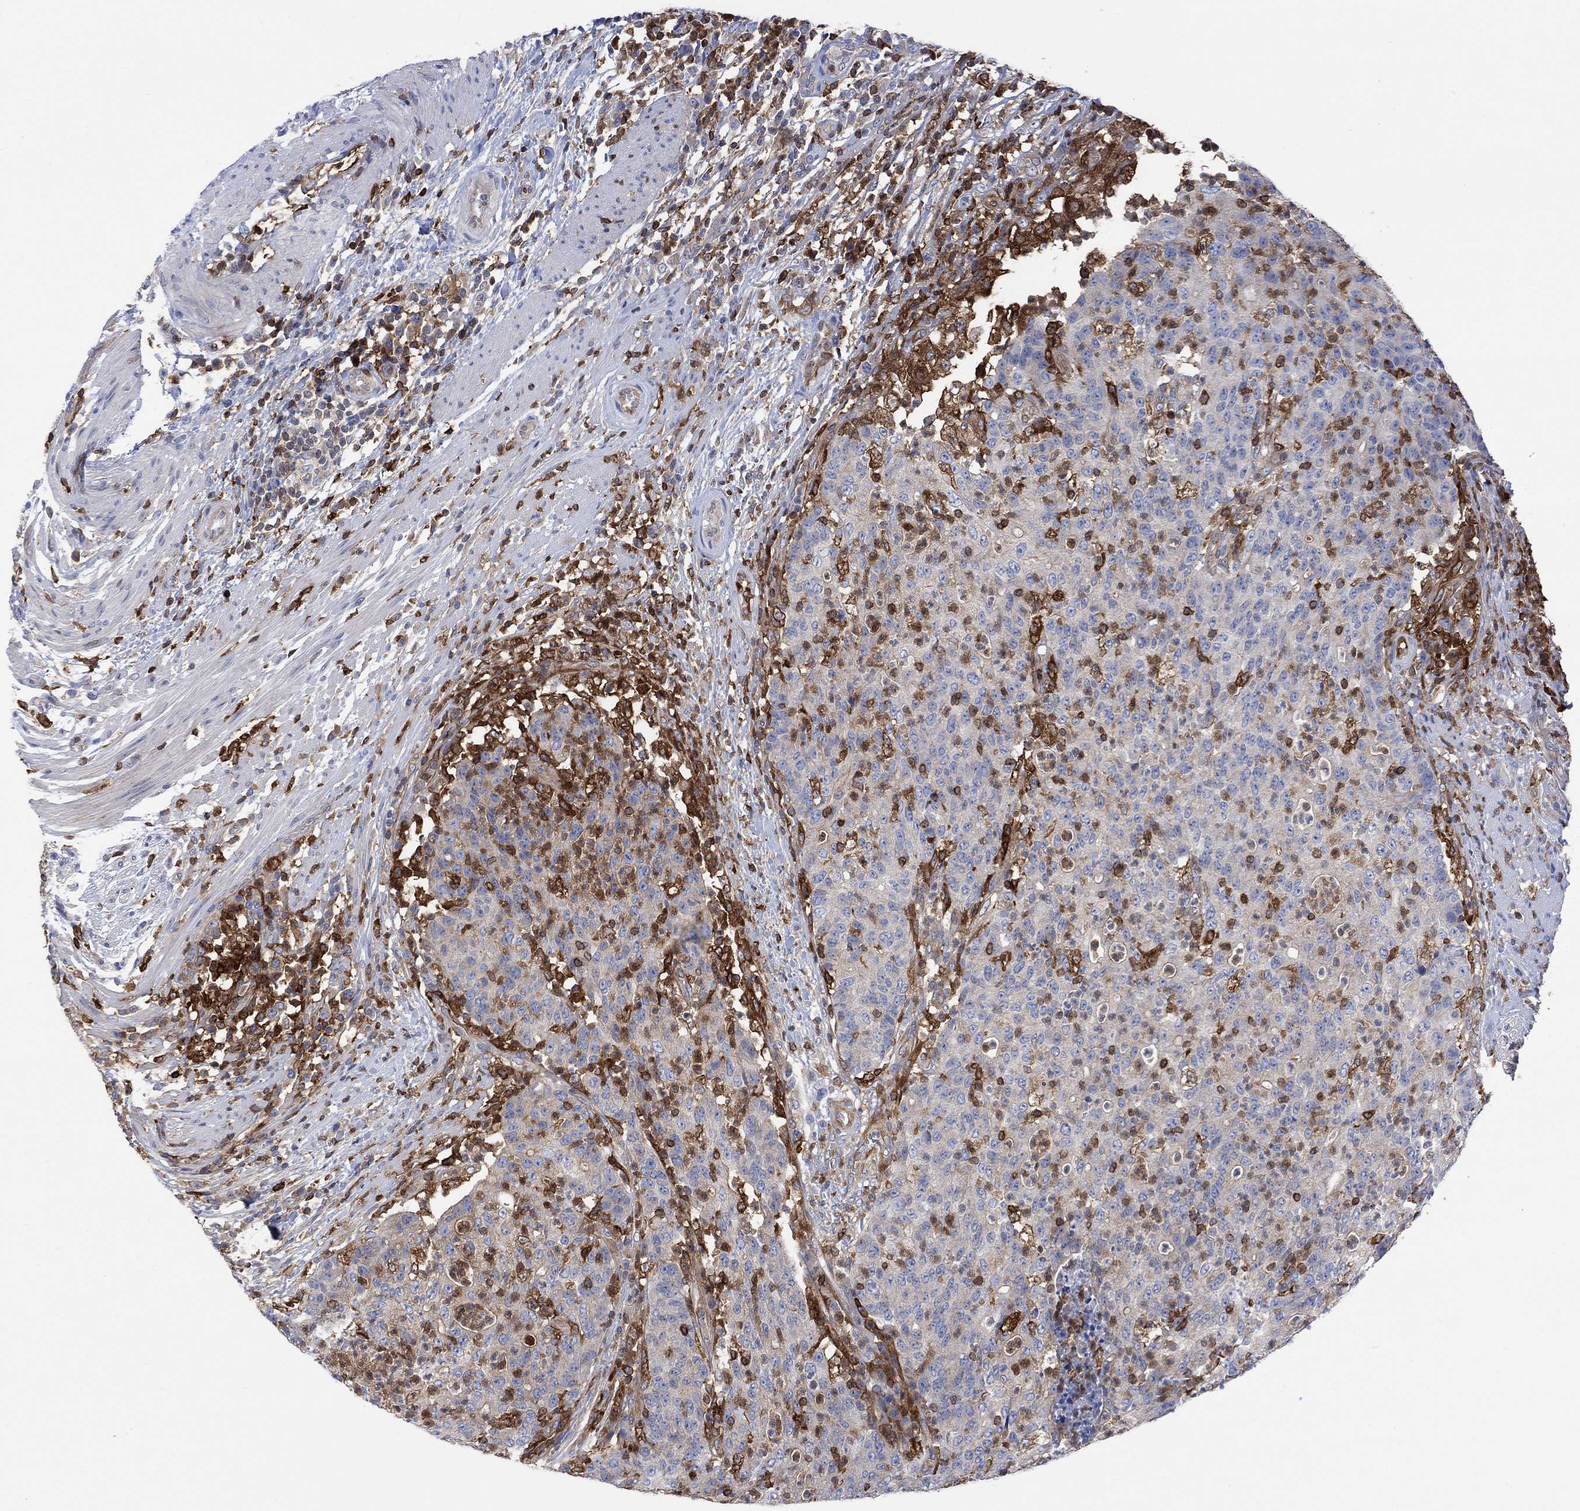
{"staining": {"intensity": "negative", "quantity": "none", "location": "none"}, "tissue": "colorectal cancer", "cell_type": "Tumor cells", "image_type": "cancer", "snomed": [{"axis": "morphology", "description": "Adenocarcinoma, NOS"}, {"axis": "topography", "description": "Colon"}], "caption": "Immunohistochemistry micrograph of human colorectal cancer (adenocarcinoma) stained for a protein (brown), which displays no expression in tumor cells.", "gene": "GBP5", "patient": {"sex": "male", "age": 70}}